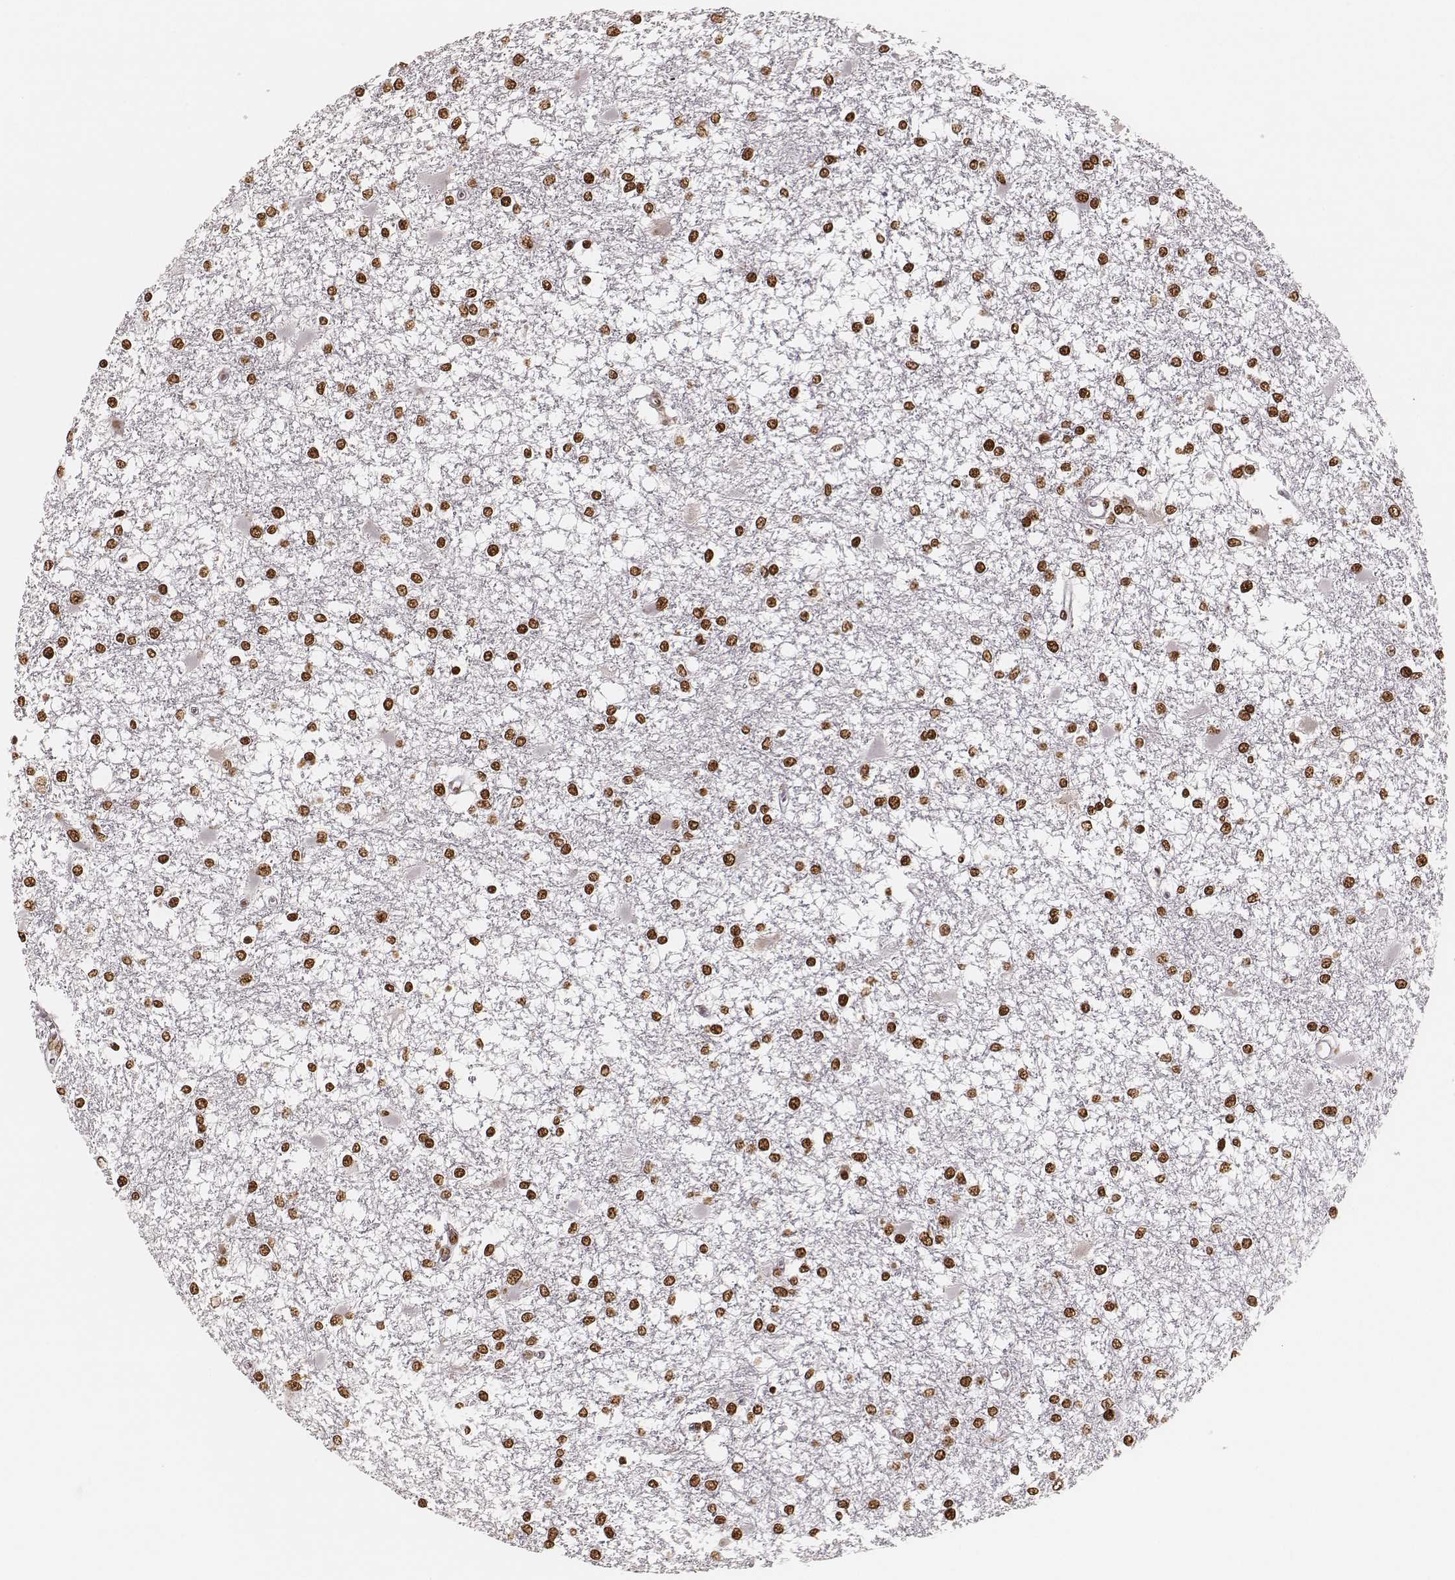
{"staining": {"intensity": "strong", "quantity": ">75%", "location": "nuclear"}, "tissue": "glioma", "cell_type": "Tumor cells", "image_type": "cancer", "snomed": [{"axis": "morphology", "description": "Glioma, malignant, High grade"}, {"axis": "topography", "description": "Cerebral cortex"}], "caption": "This is a histology image of IHC staining of glioma, which shows strong expression in the nuclear of tumor cells.", "gene": "PARP1", "patient": {"sex": "male", "age": 79}}